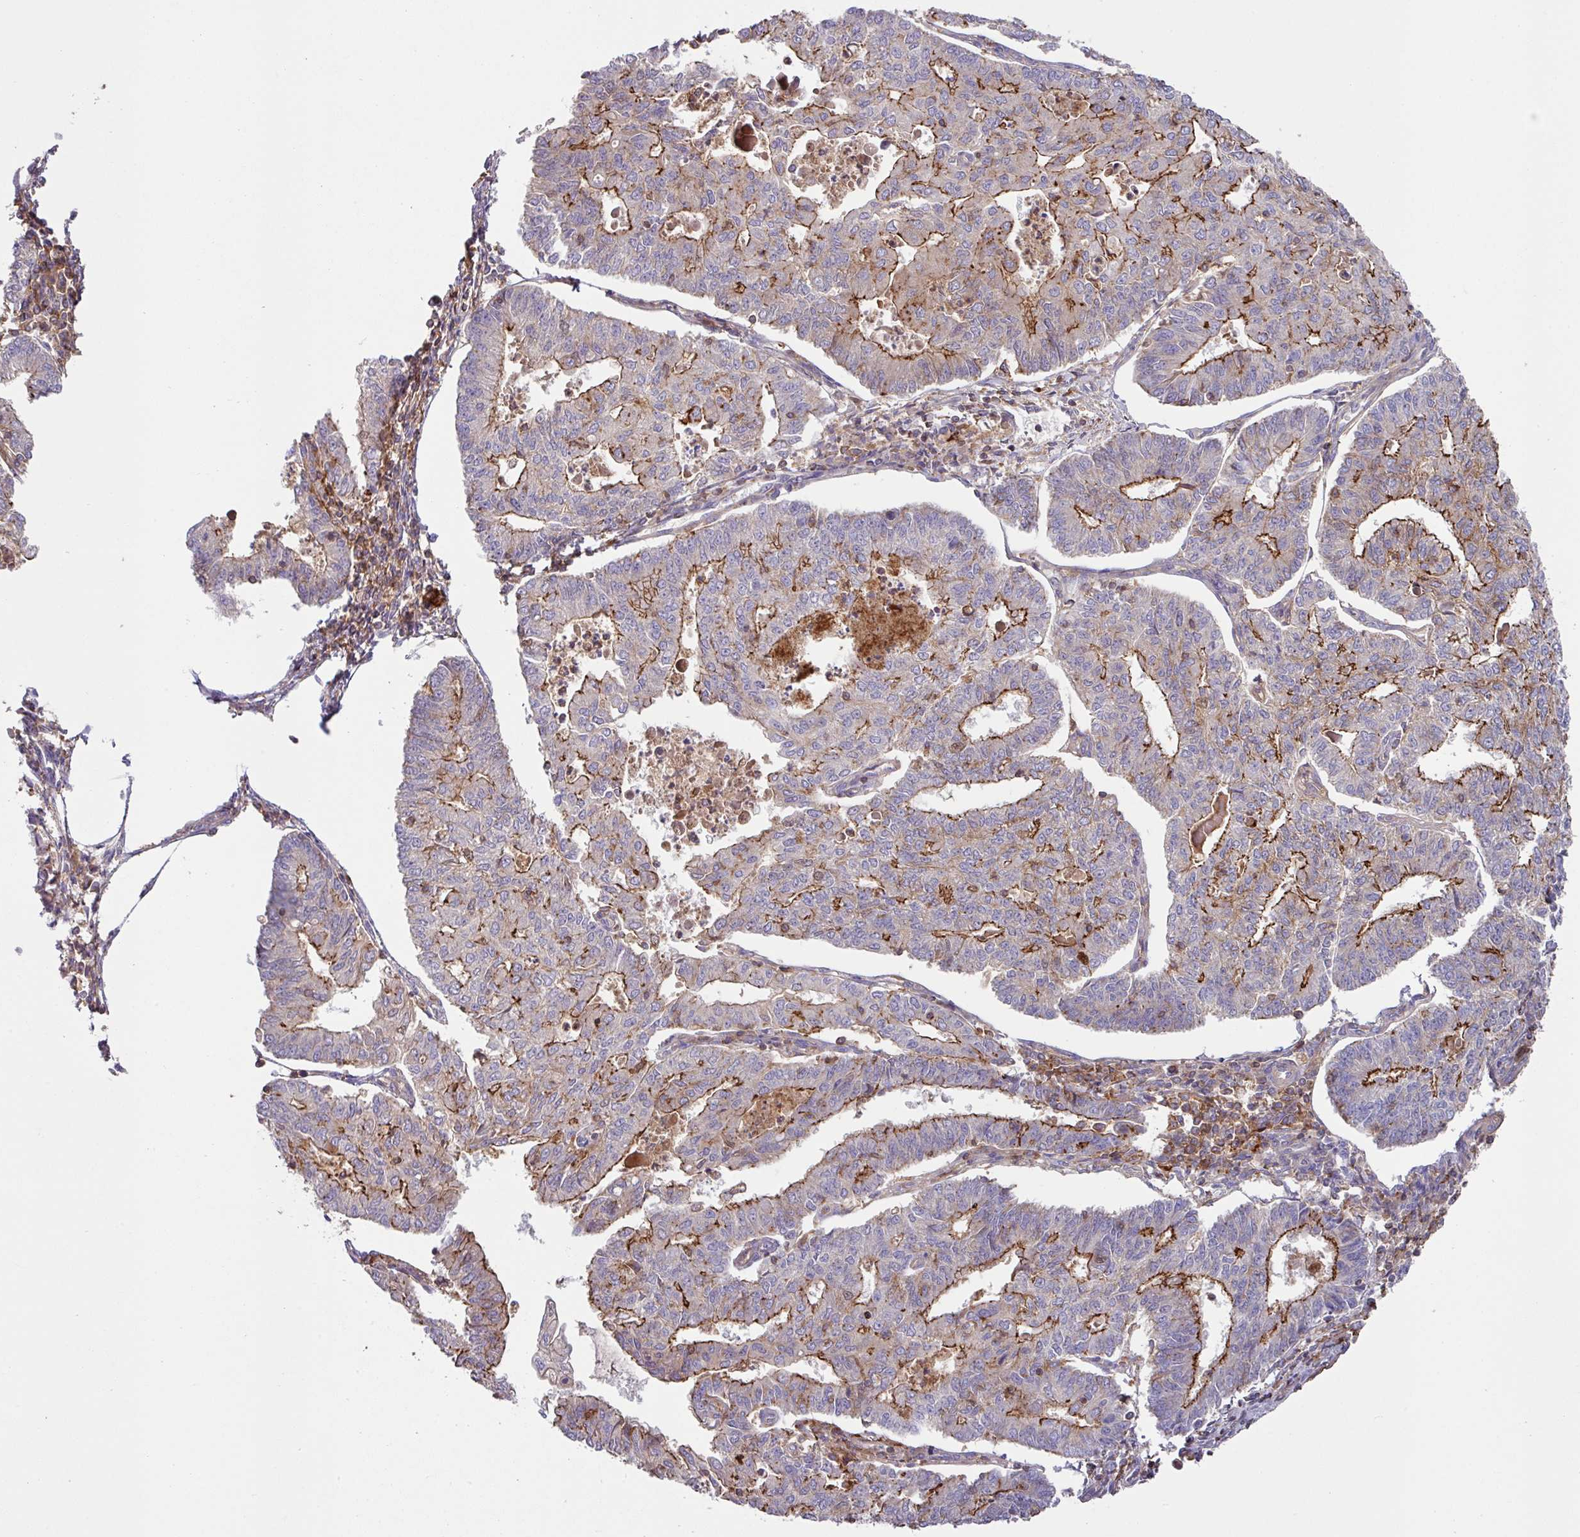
{"staining": {"intensity": "strong", "quantity": "<25%", "location": "cytoplasmic/membranous"}, "tissue": "endometrial cancer", "cell_type": "Tumor cells", "image_type": "cancer", "snomed": [{"axis": "morphology", "description": "Adenocarcinoma, NOS"}, {"axis": "topography", "description": "Endometrium"}], "caption": "Adenocarcinoma (endometrial) tissue reveals strong cytoplasmic/membranous staining in about <25% of tumor cells", "gene": "RIC1", "patient": {"sex": "female", "age": 56}}